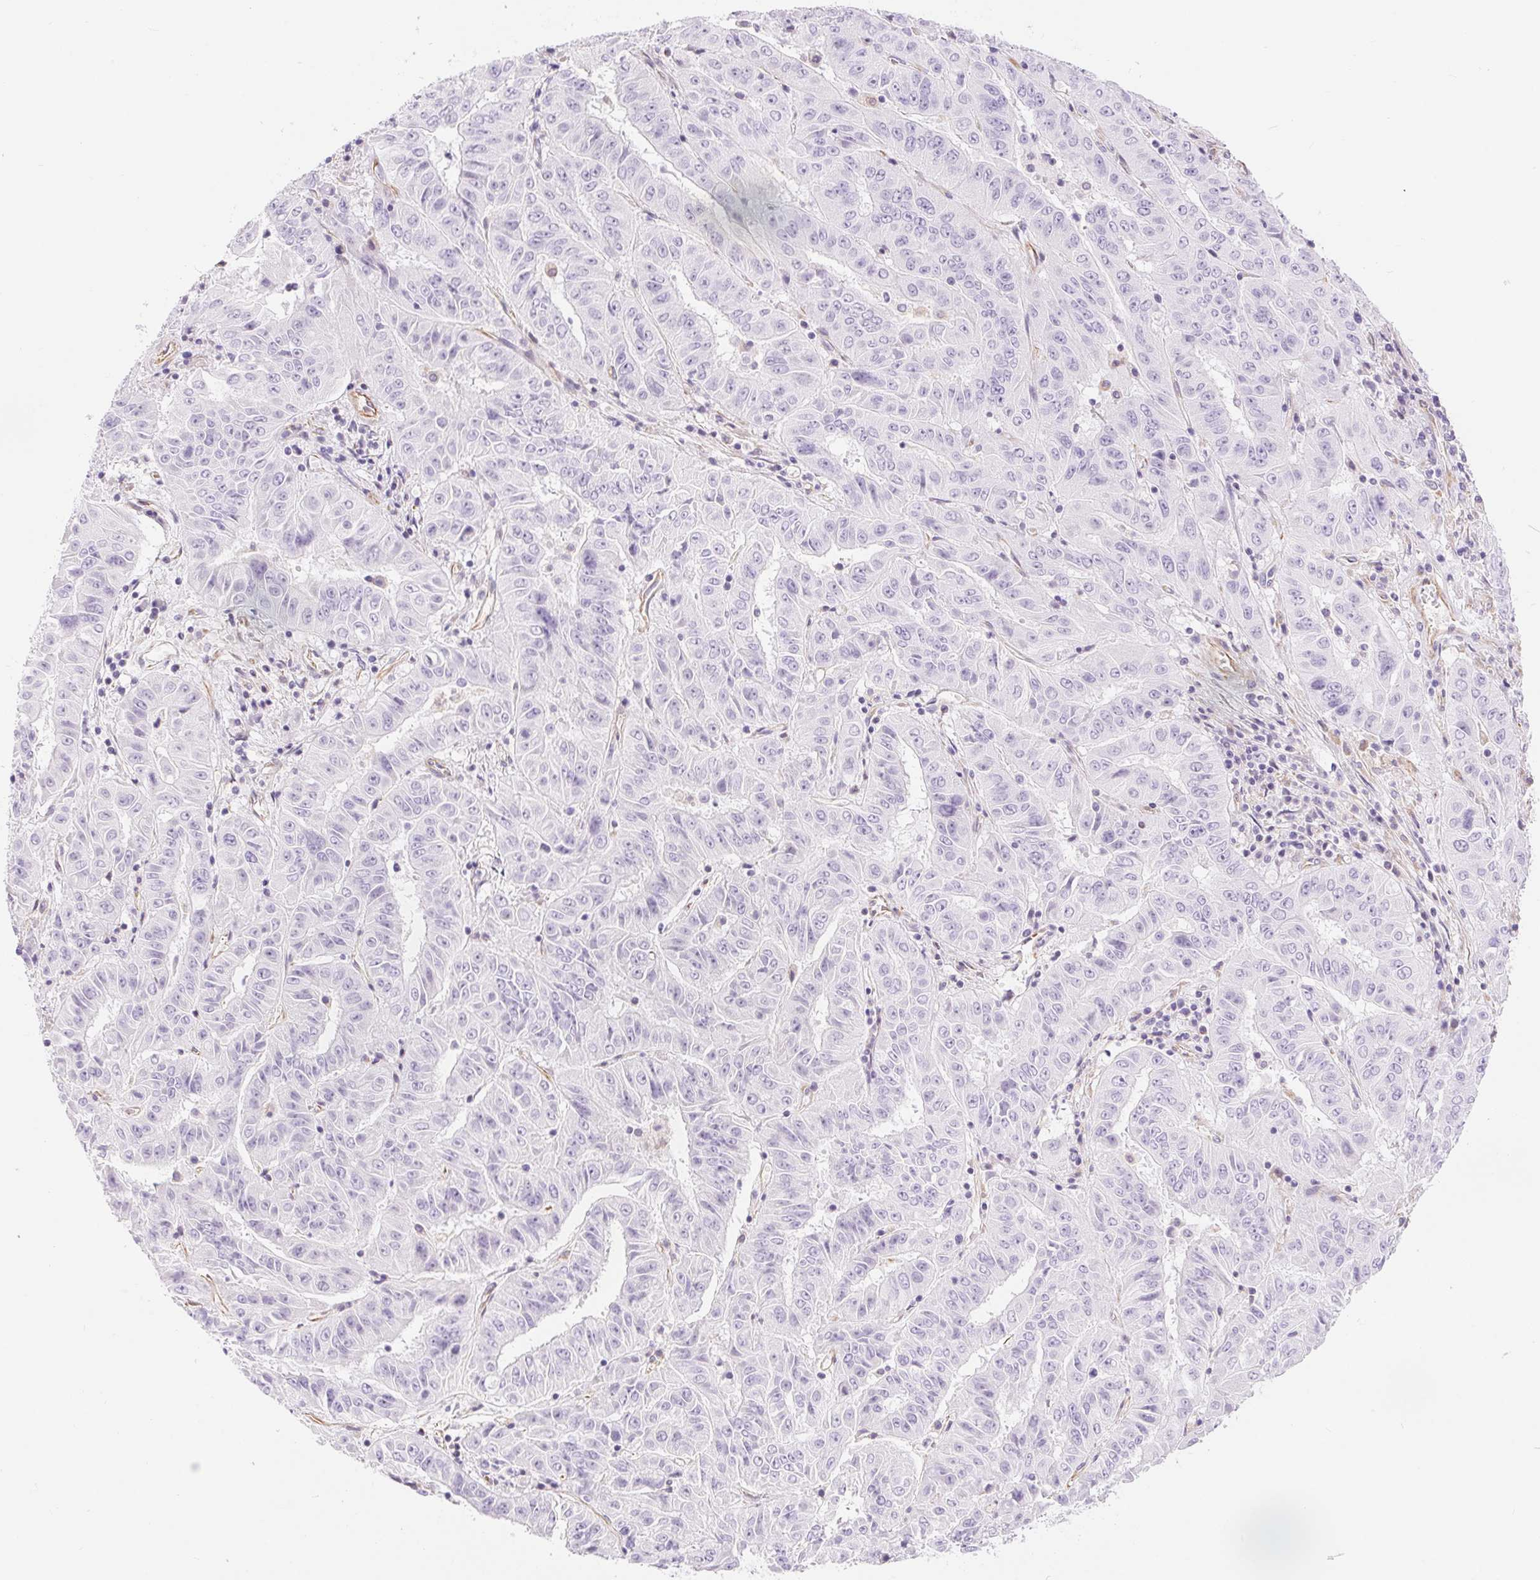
{"staining": {"intensity": "negative", "quantity": "none", "location": "none"}, "tissue": "pancreatic cancer", "cell_type": "Tumor cells", "image_type": "cancer", "snomed": [{"axis": "morphology", "description": "Adenocarcinoma, NOS"}, {"axis": "topography", "description": "Pancreas"}], "caption": "Immunohistochemistry (IHC) of human adenocarcinoma (pancreatic) exhibits no expression in tumor cells. Nuclei are stained in blue.", "gene": "GFAP", "patient": {"sex": "male", "age": 63}}